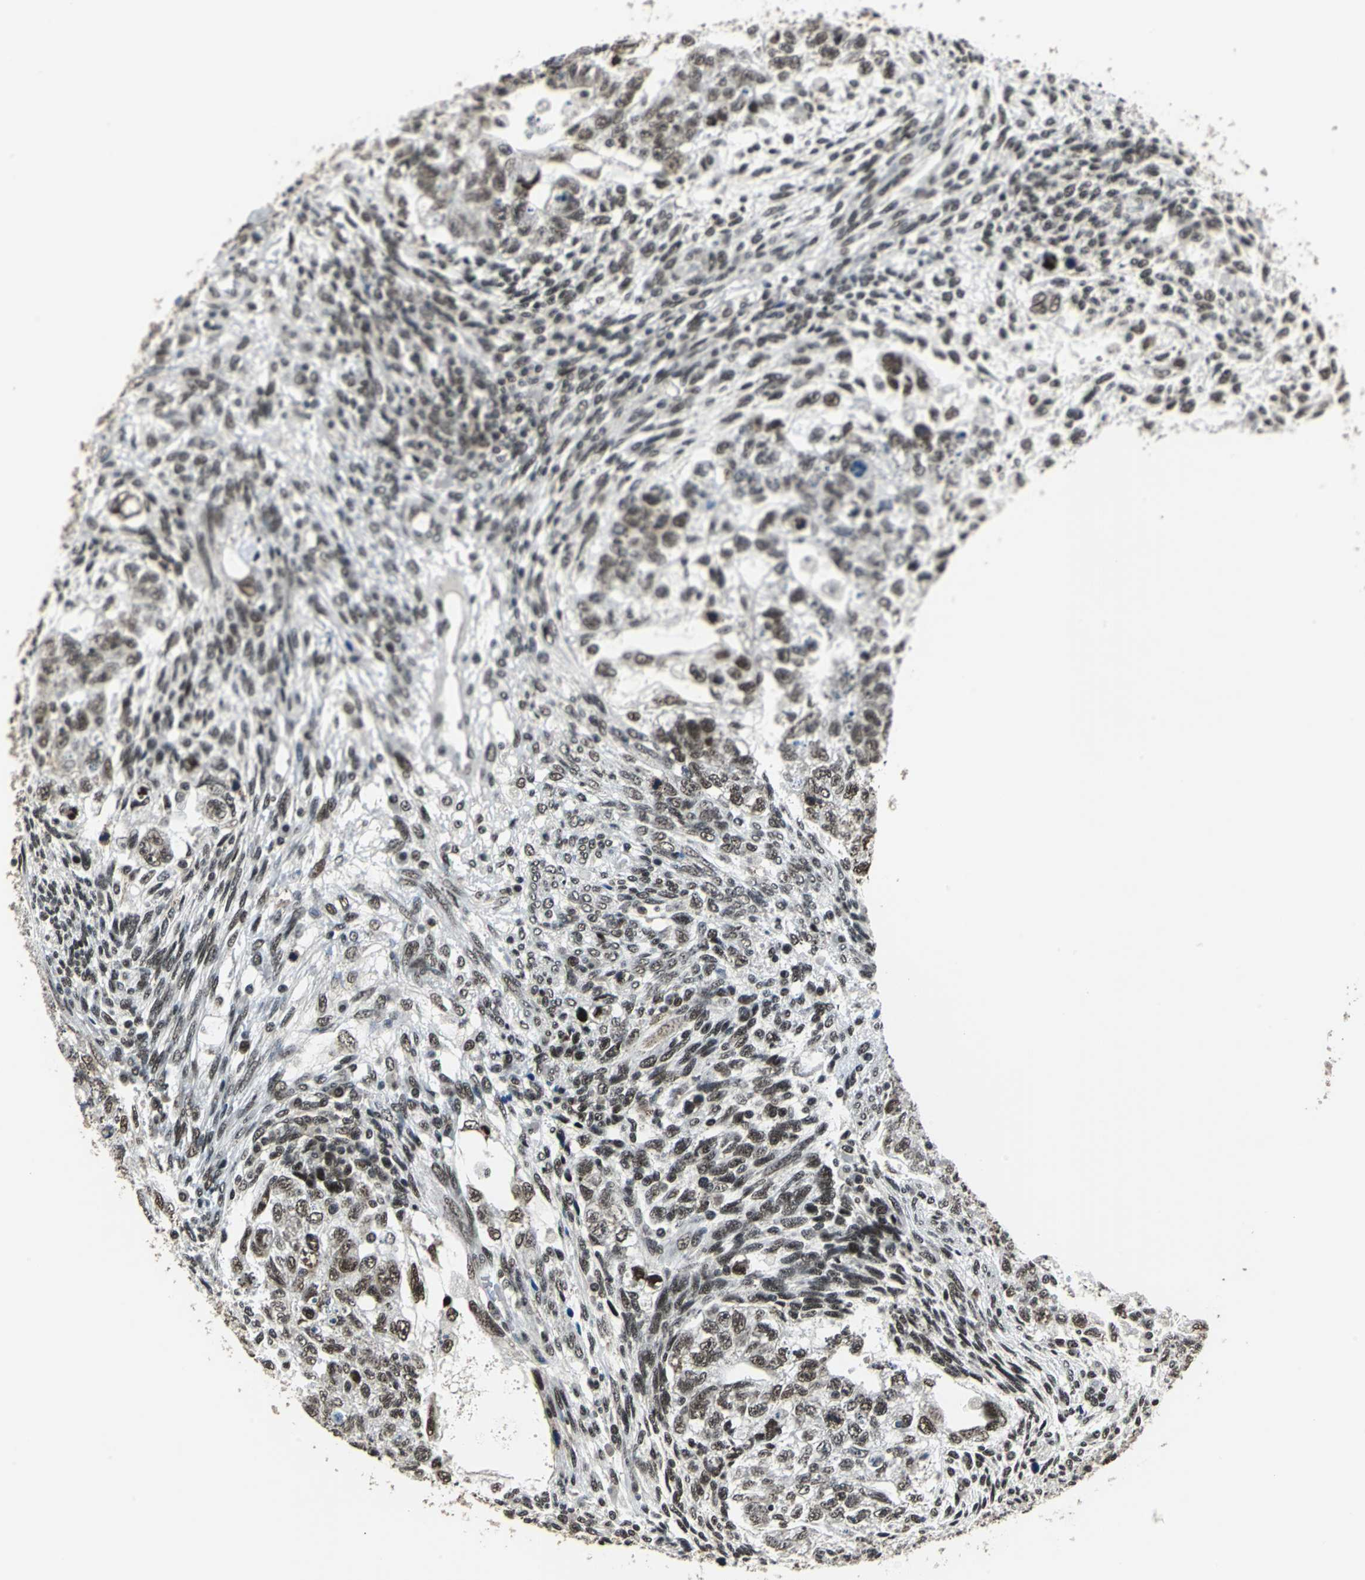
{"staining": {"intensity": "moderate", "quantity": ">75%", "location": "nuclear"}, "tissue": "testis cancer", "cell_type": "Tumor cells", "image_type": "cancer", "snomed": [{"axis": "morphology", "description": "Normal tissue, NOS"}, {"axis": "morphology", "description": "Carcinoma, Embryonal, NOS"}, {"axis": "topography", "description": "Testis"}], "caption": "This histopathology image displays immunohistochemistry (IHC) staining of testis cancer (embryonal carcinoma), with medium moderate nuclear staining in approximately >75% of tumor cells.", "gene": "BCLAF1", "patient": {"sex": "male", "age": 36}}